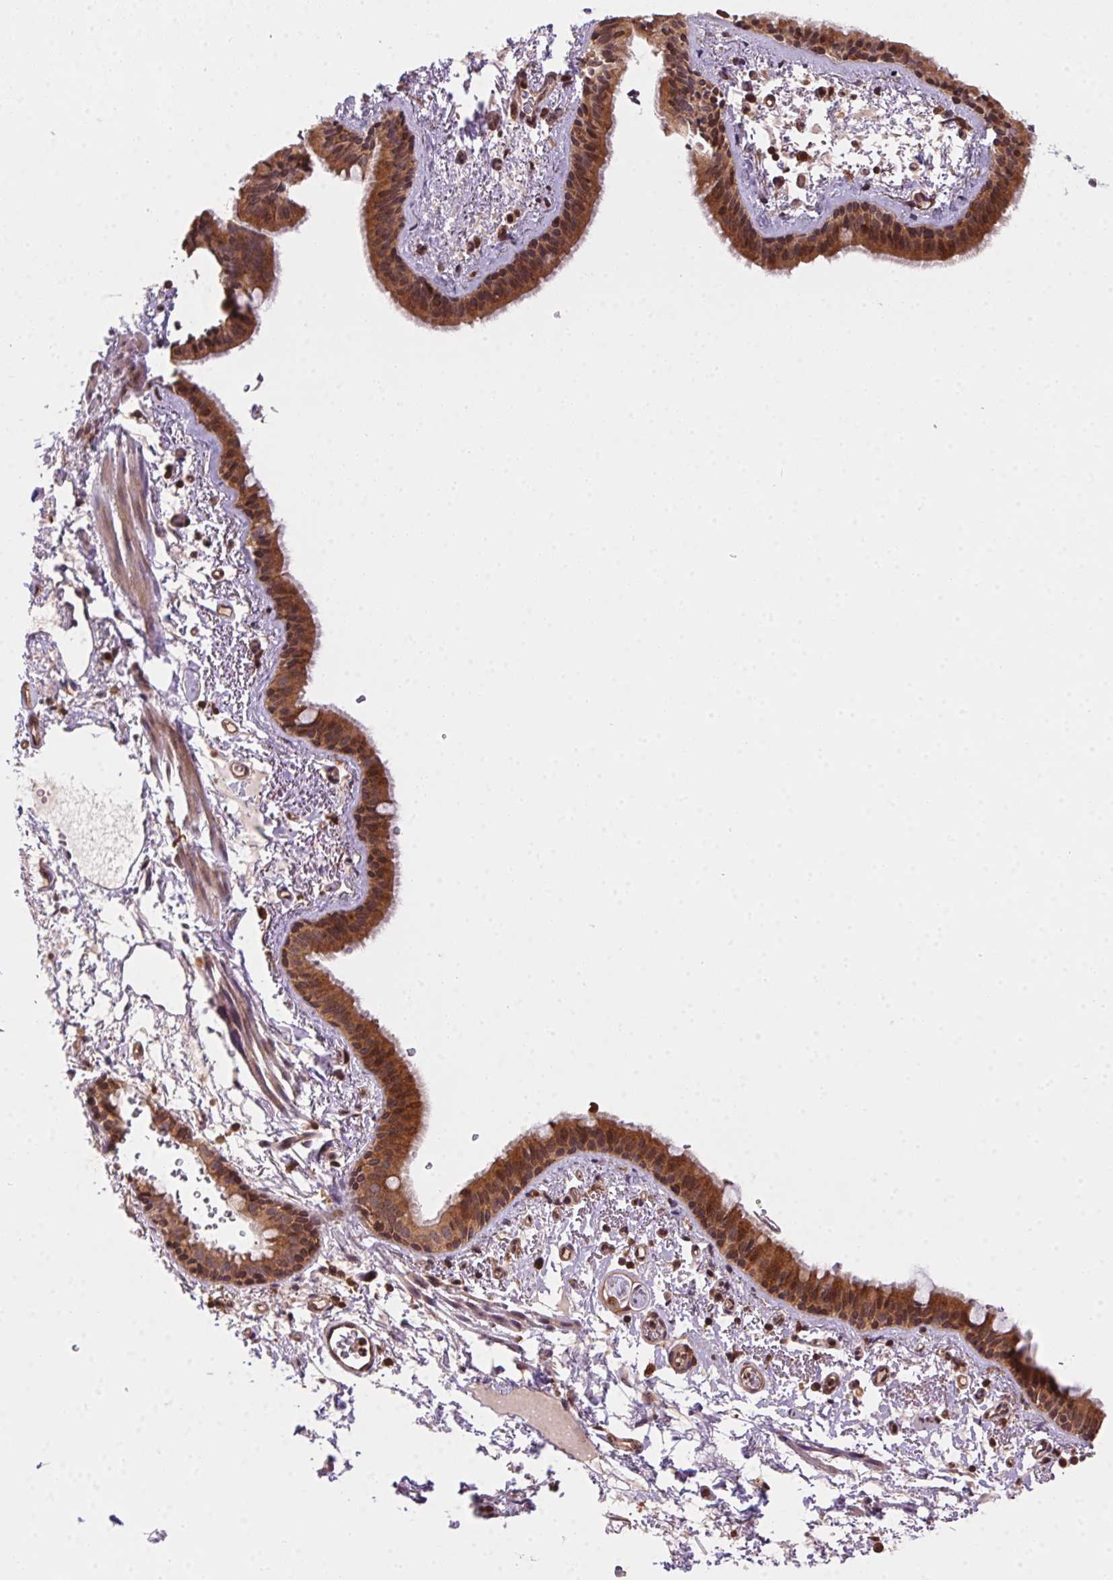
{"staining": {"intensity": "moderate", "quantity": ">75%", "location": "cytoplasmic/membranous,nuclear"}, "tissue": "bronchus", "cell_type": "Respiratory epithelial cells", "image_type": "normal", "snomed": [{"axis": "morphology", "description": "Normal tissue, NOS"}, {"axis": "topography", "description": "Bronchus"}], "caption": "A brown stain highlights moderate cytoplasmic/membranous,nuclear positivity of a protein in respiratory epithelial cells of normal bronchus.", "gene": "MEX3D", "patient": {"sex": "female", "age": 61}}